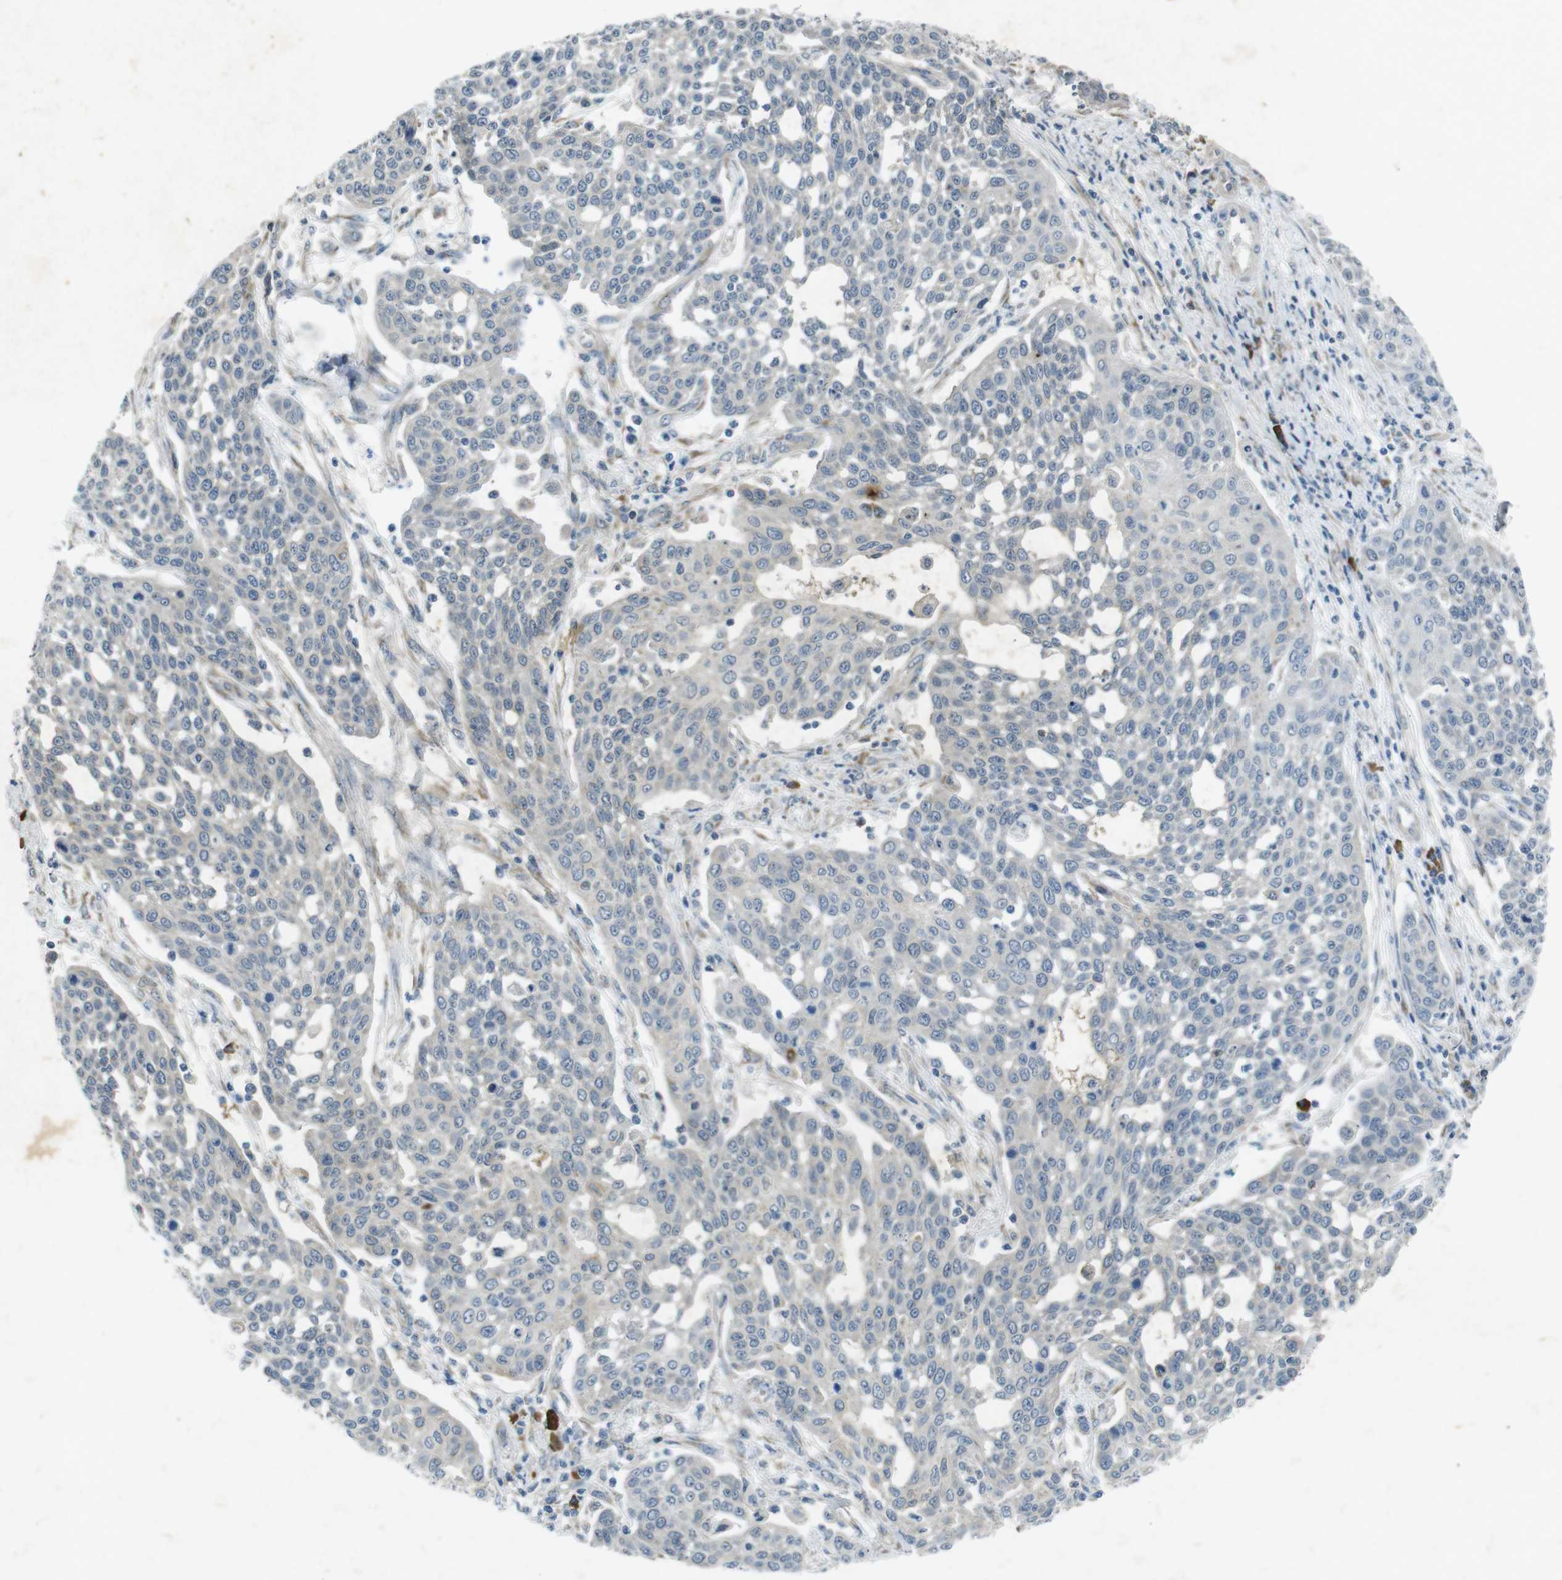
{"staining": {"intensity": "negative", "quantity": "none", "location": "none"}, "tissue": "cervical cancer", "cell_type": "Tumor cells", "image_type": "cancer", "snomed": [{"axis": "morphology", "description": "Squamous cell carcinoma, NOS"}, {"axis": "topography", "description": "Cervix"}], "caption": "Cervical cancer (squamous cell carcinoma) stained for a protein using immunohistochemistry (IHC) shows no expression tumor cells.", "gene": "FLCN", "patient": {"sex": "female", "age": 34}}